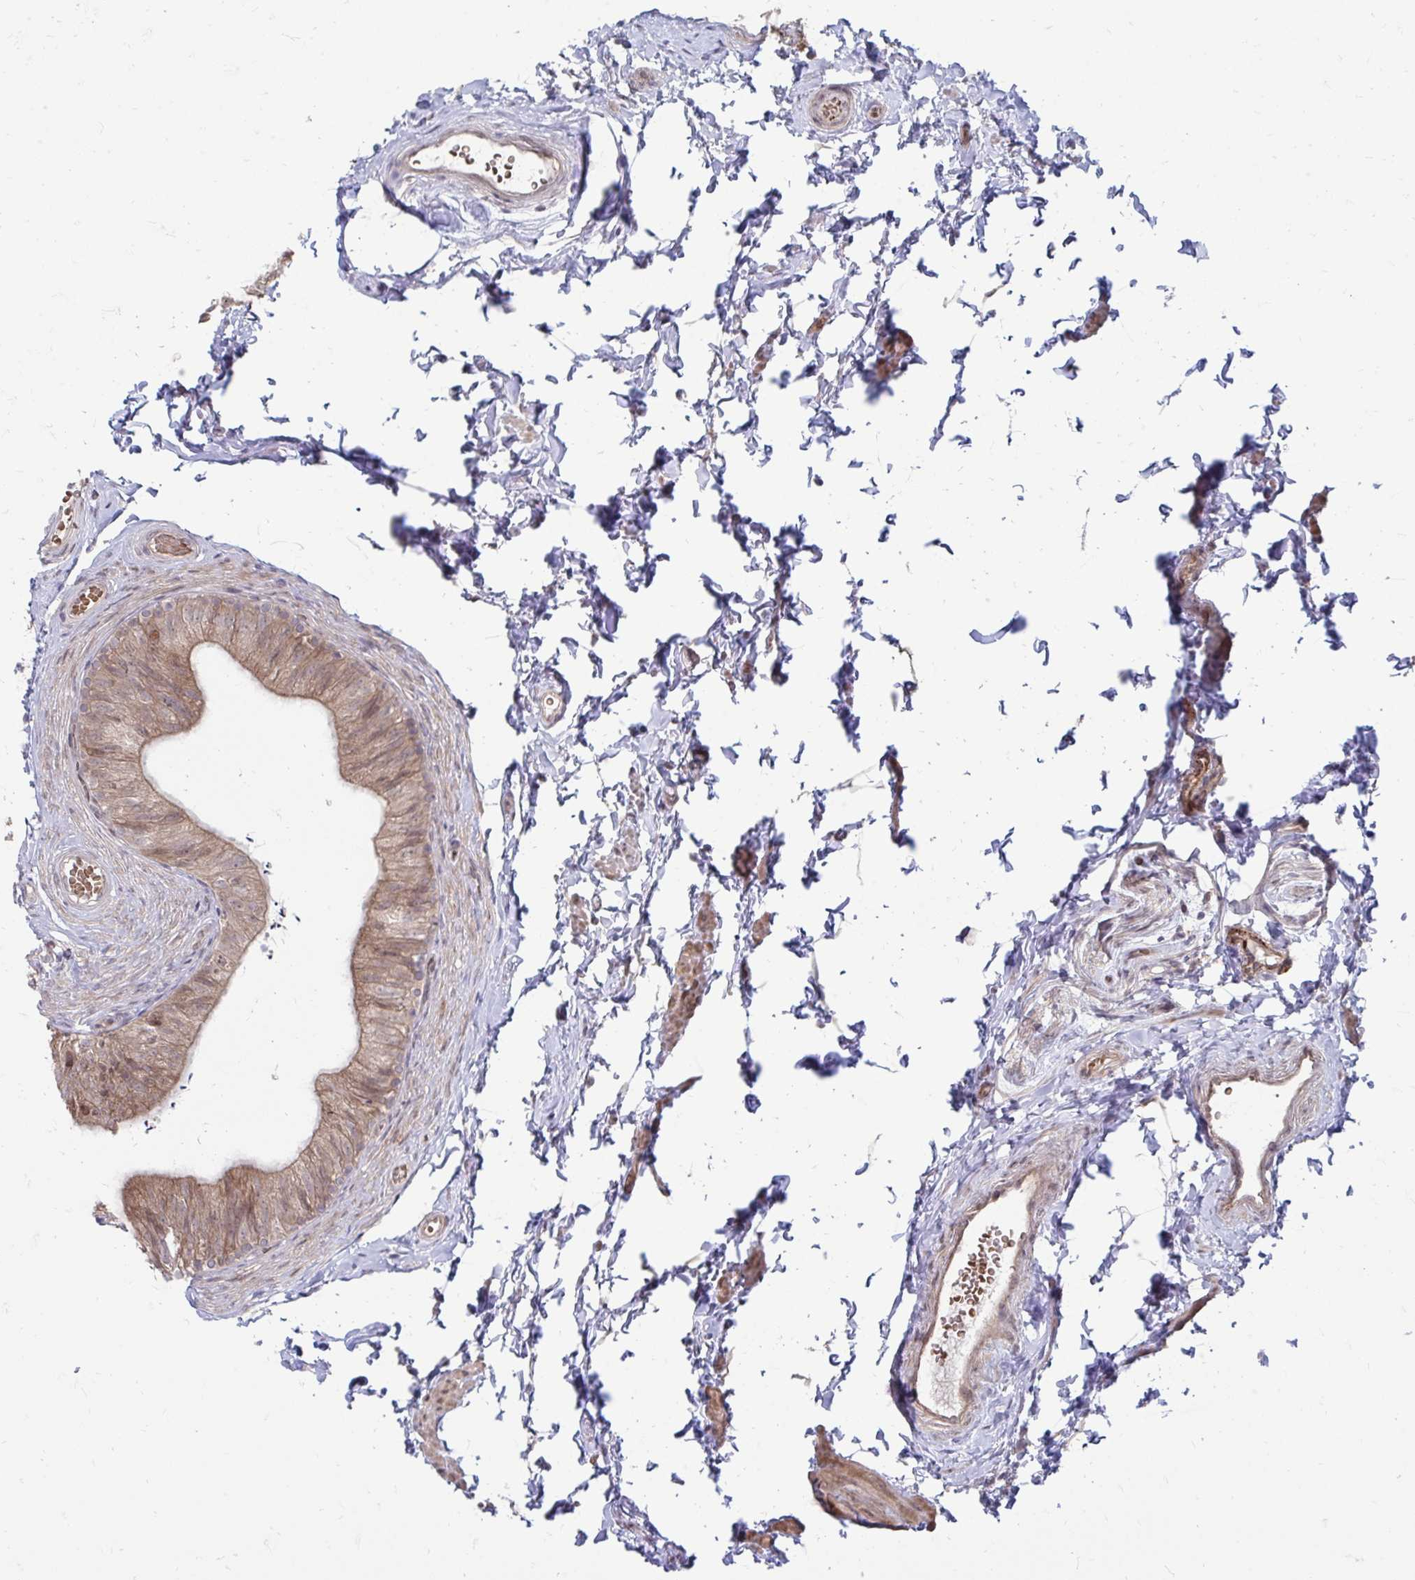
{"staining": {"intensity": "moderate", "quantity": ">75%", "location": "cytoplasmic/membranous"}, "tissue": "epididymis", "cell_type": "Glandular cells", "image_type": "normal", "snomed": [{"axis": "morphology", "description": "Normal tissue, NOS"}, {"axis": "topography", "description": "Epididymis, spermatic cord, NOS"}, {"axis": "topography", "description": "Epididymis"}, {"axis": "topography", "description": "Peripheral nerve tissue"}], "caption": "Immunohistochemistry (IHC) histopathology image of unremarkable epididymis stained for a protein (brown), which shows medium levels of moderate cytoplasmic/membranous positivity in approximately >75% of glandular cells.", "gene": "ITPR2", "patient": {"sex": "male", "age": 29}}